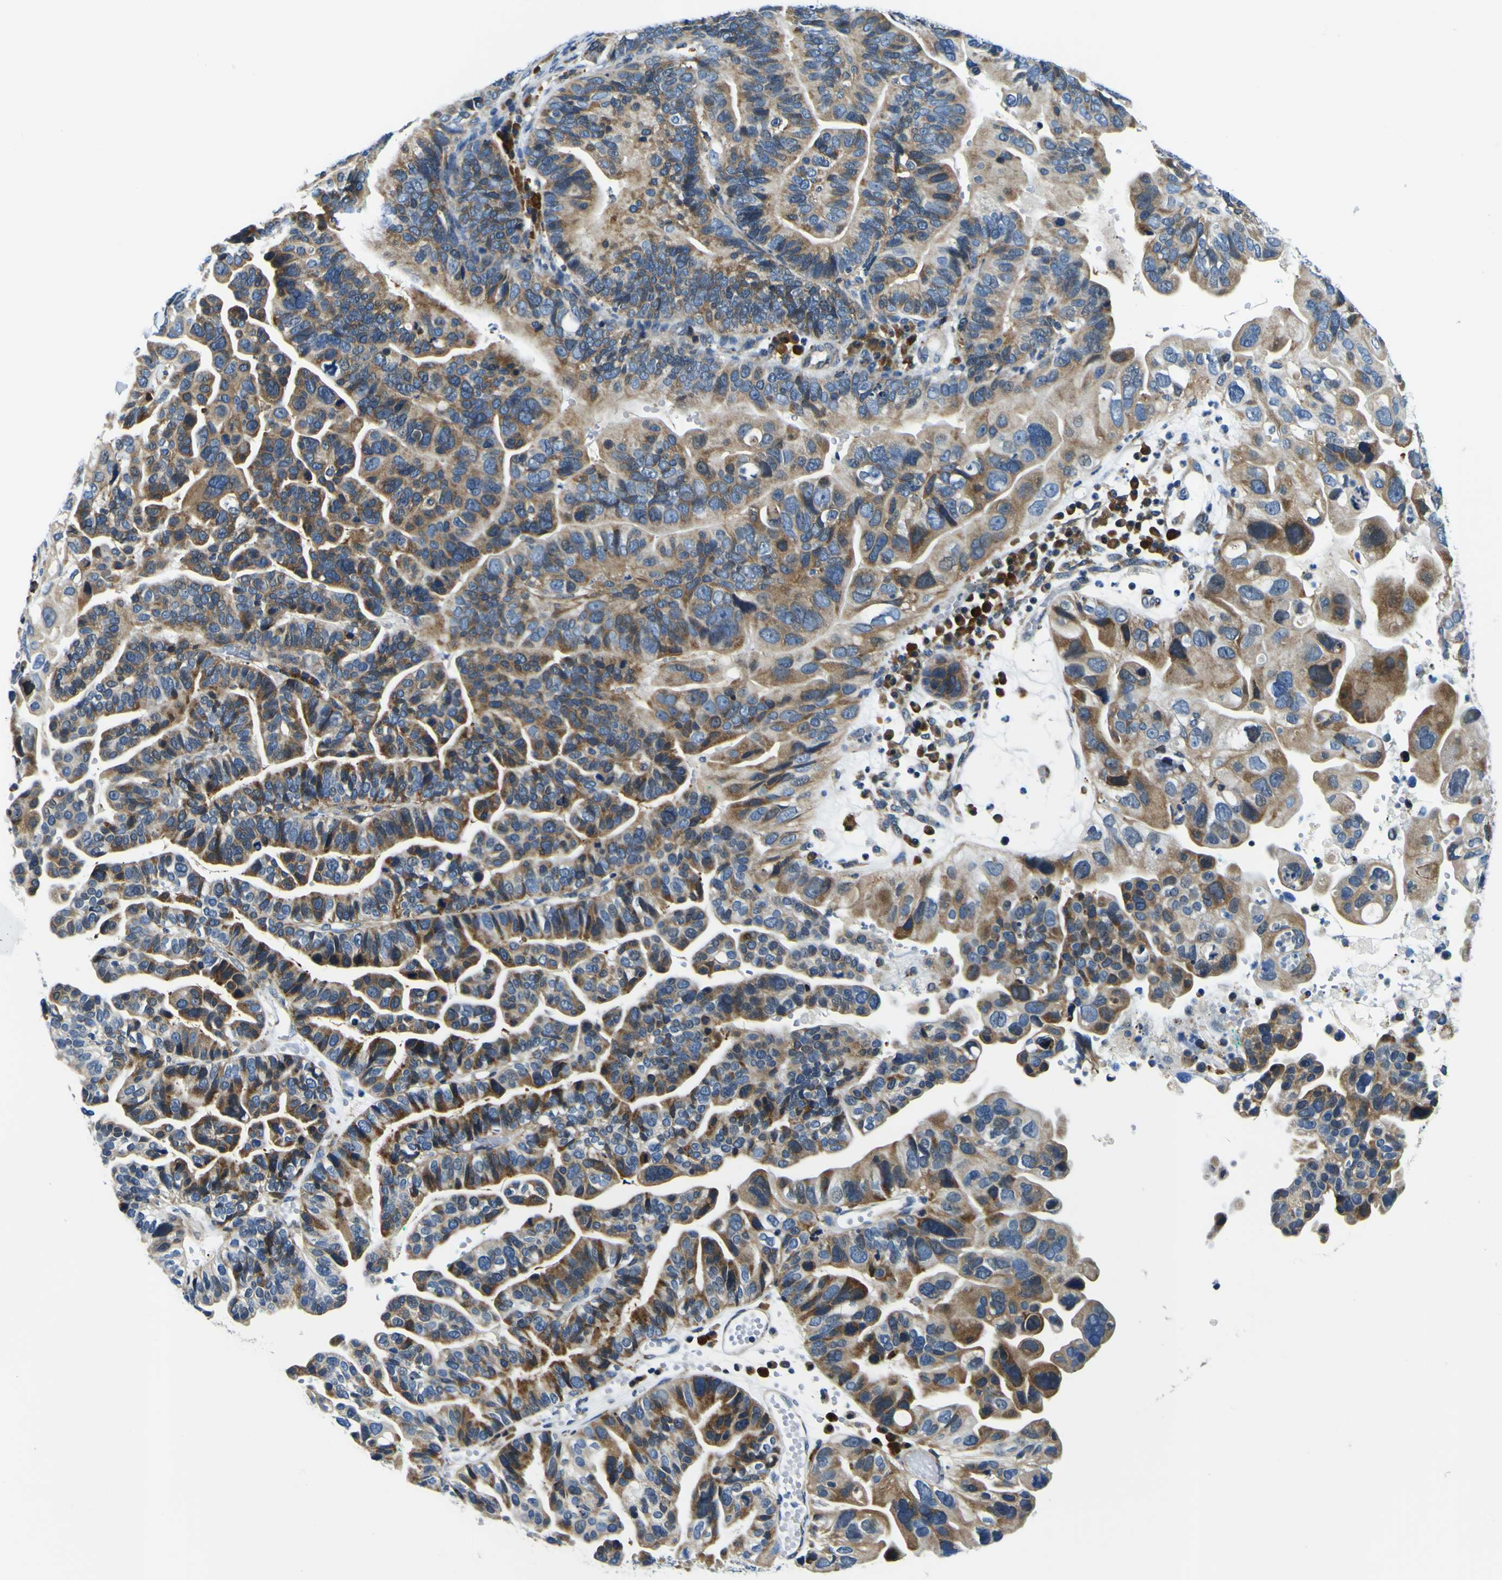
{"staining": {"intensity": "moderate", "quantity": ">75%", "location": "cytoplasmic/membranous"}, "tissue": "ovarian cancer", "cell_type": "Tumor cells", "image_type": "cancer", "snomed": [{"axis": "morphology", "description": "Cystadenocarcinoma, serous, NOS"}, {"axis": "topography", "description": "Ovary"}], "caption": "A photomicrograph of serous cystadenocarcinoma (ovarian) stained for a protein reveals moderate cytoplasmic/membranous brown staining in tumor cells. (IHC, brightfield microscopy, high magnification).", "gene": "NLRP3", "patient": {"sex": "female", "age": 56}}